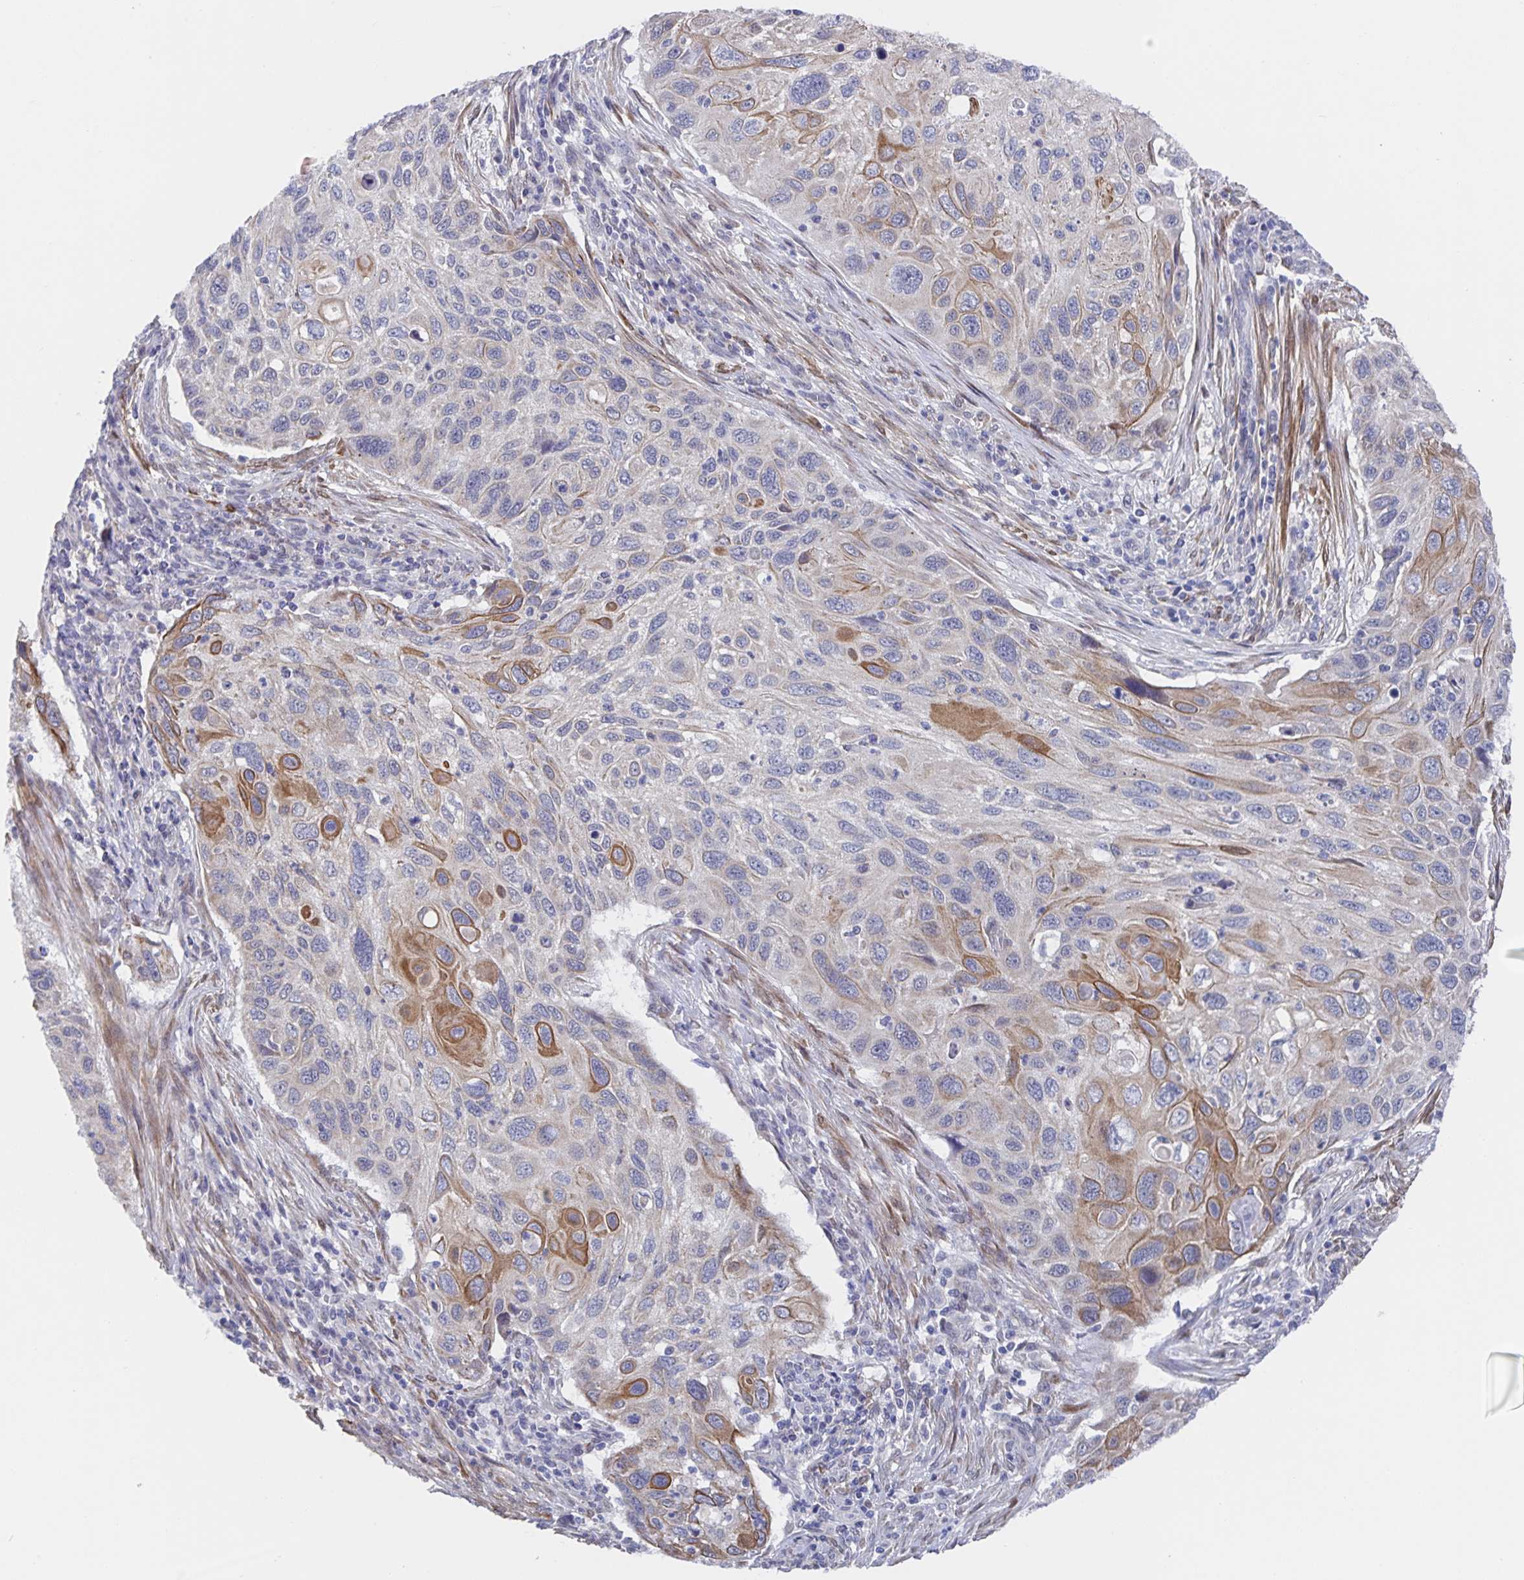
{"staining": {"intensity": "moderate", "quantity": "<25%", "location": "cytoplasmic/membranous"}, "tissue": "cervical cancer", "cell_type": "Tumor cells", "image_type": "cancer", "snomed": [{"axis": "morphology", "description": "Squamous cell carcinoma, NOS"}, {"axis": "topography", "description": "Cervix"}], "caption": "Immunohistochemical staining of cervical squamous cell carcinoma shows low levels of moderate cytoplasmic/membranous protein expression in about <25% of tumor cells. (DAB (3,3'-diaminobenzidine) = brown stain, brightfield microscopy at high magnification).", "gene": "ZIK1", "patient": {"sex": "female", "age": 70}}